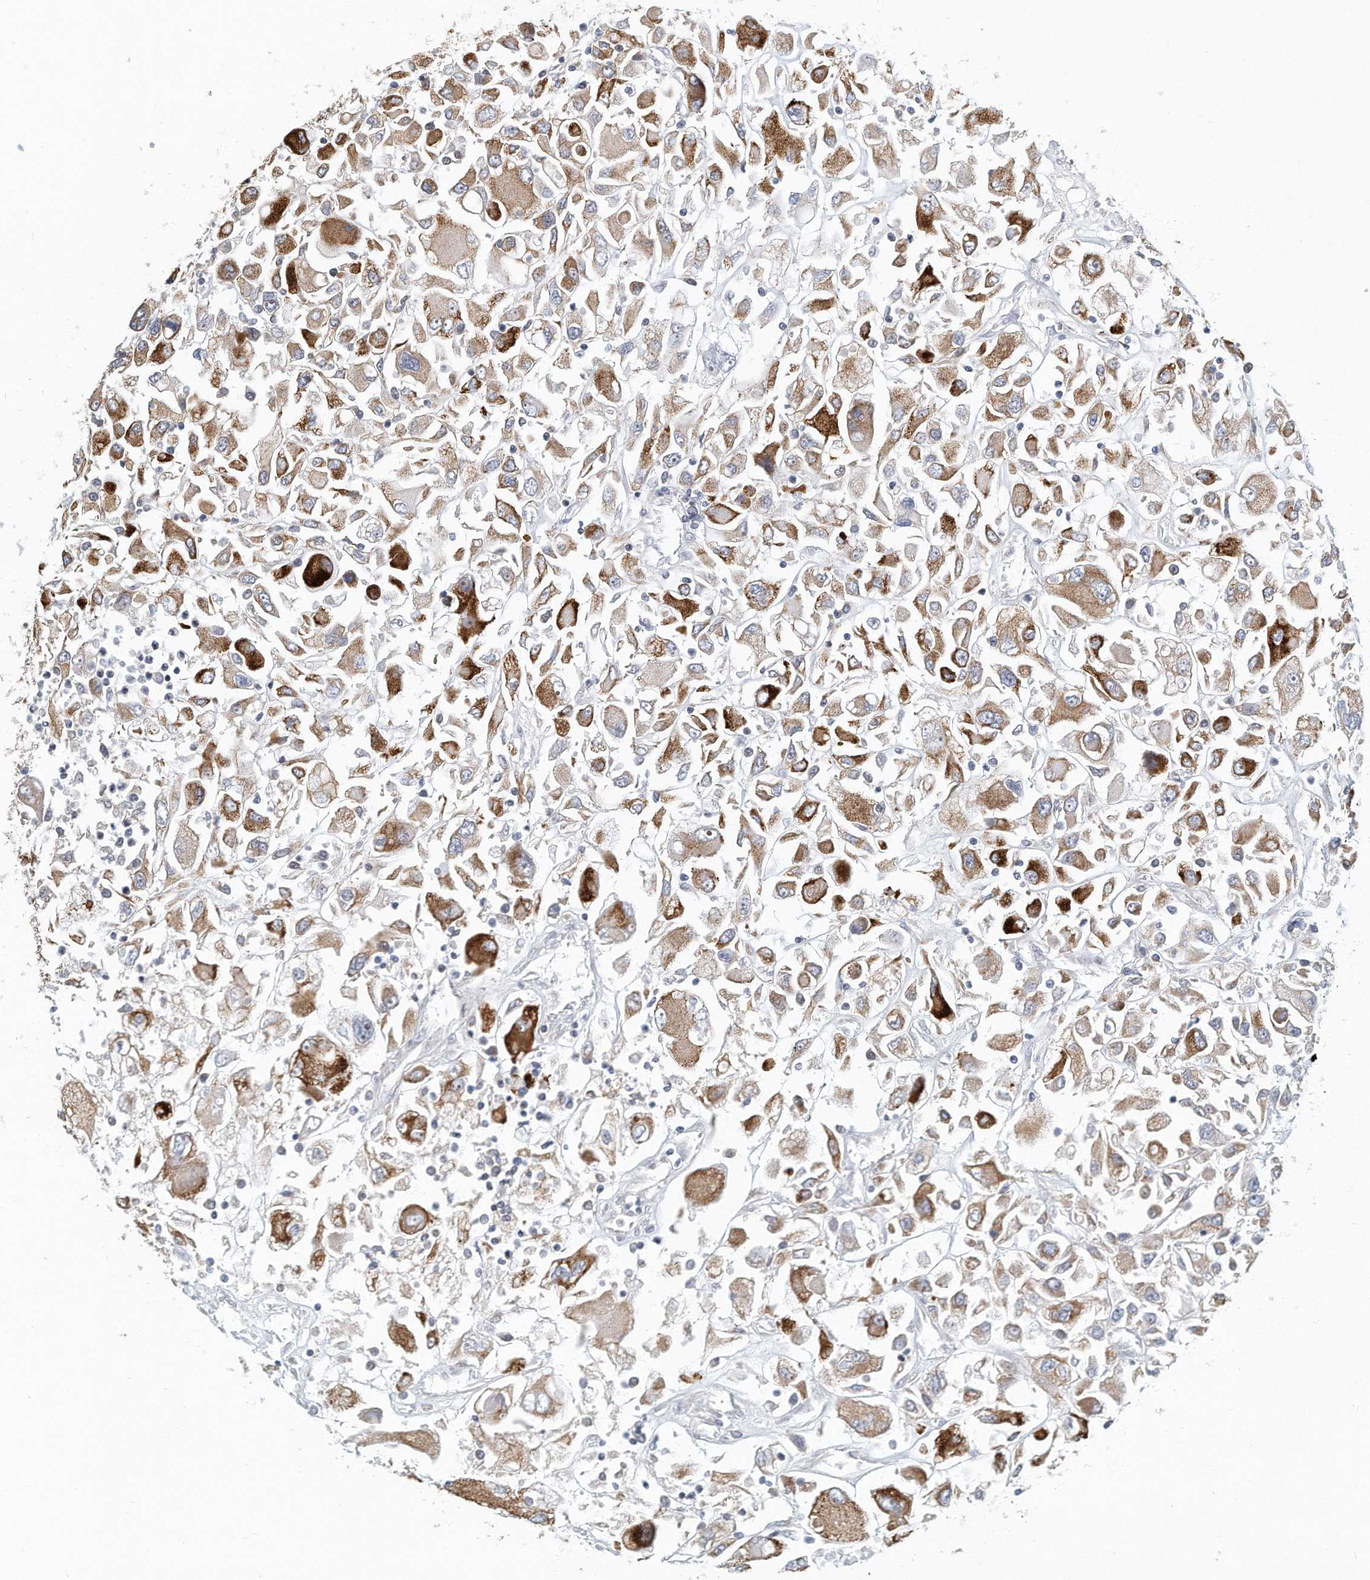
{"staining": {"intensity": "strong", "quantity": "25%-75%", "location": "cytoplasmic/membranous"}, "tissue": "renal cancer", "cell_type": "Tumor cells", "image_type": "cancer", "snomed": [{"axis": "morphology", "description": "Adenocarcinoma, NOS"}, {"axis": "topography", "description": "Kidney"}], "caption": "IHC staining of adenocarcinoma (renal), which demonstrates high levels of strong cytoplasmic/membranous expression in approximately 25%-75% of tumor cells indicating strong cytoplasmic/membranous protein staining. The staining was performed using DAB (3,3'-diaminobenzidine) (brown) for protein detection and nuclei were counterstained in hematoxylin (blue).", "gene": "VLDLR", "patient": {"sex": "female", "age": 52}}